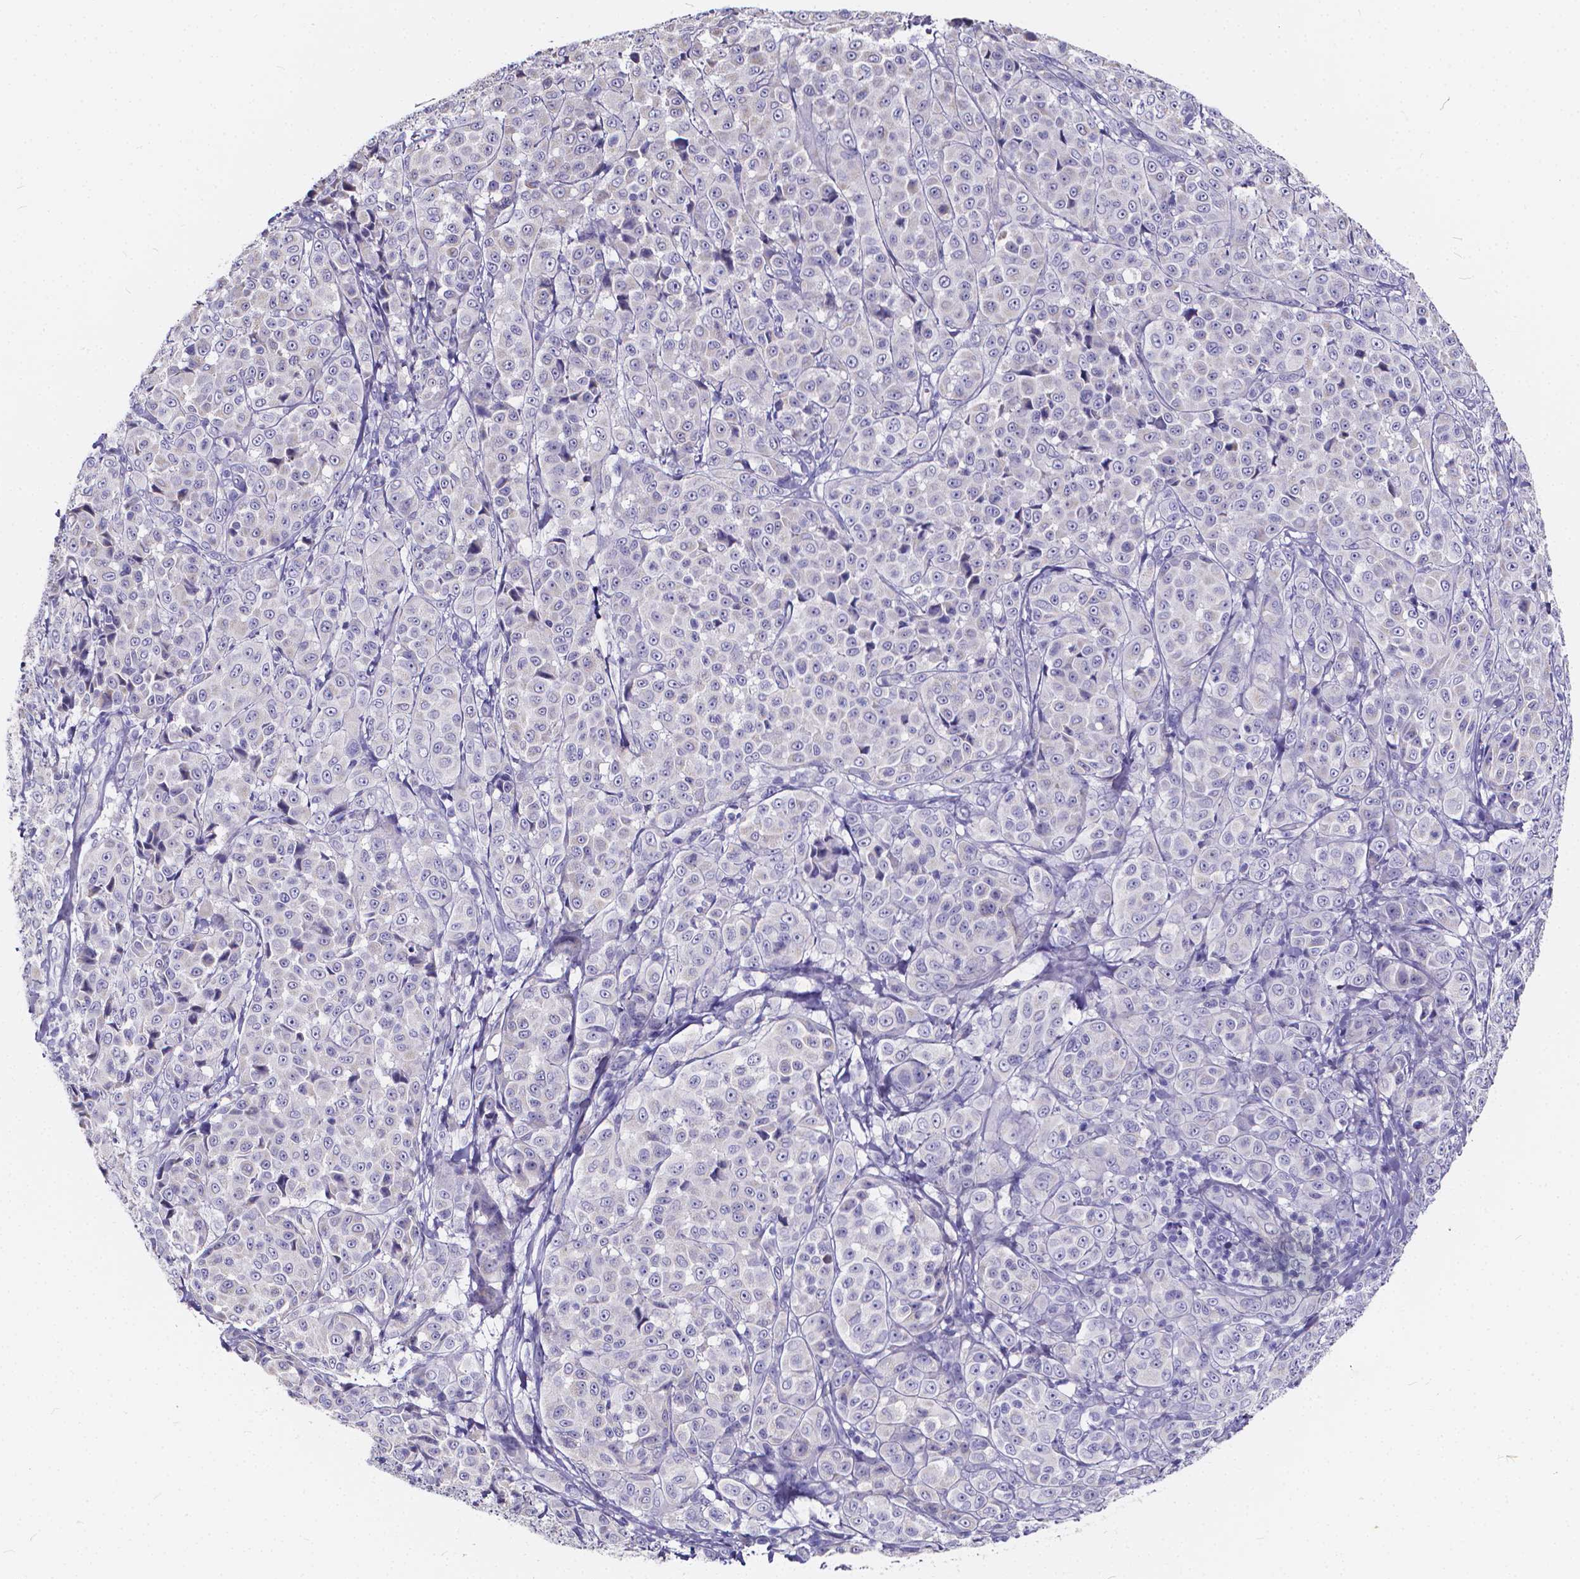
{"staining": {"intensity": "negative", "quantity": "none", "location": "none"}, "tissue": "melanoma", "cell_type": "Tumor cells", "image_type": "cancer", "snomed": [{"axis": "morphology", "description": "Malignant melanoma, NOS"}, {"axis": "topography", "description": "Skin"}], "caption": "Melanoma stained for a protein using immunohistochemistry (IHC) reveals no positivity tumor cells.", "gene": "SPEF2", "patient": {"sex": "male", "age": 89}}